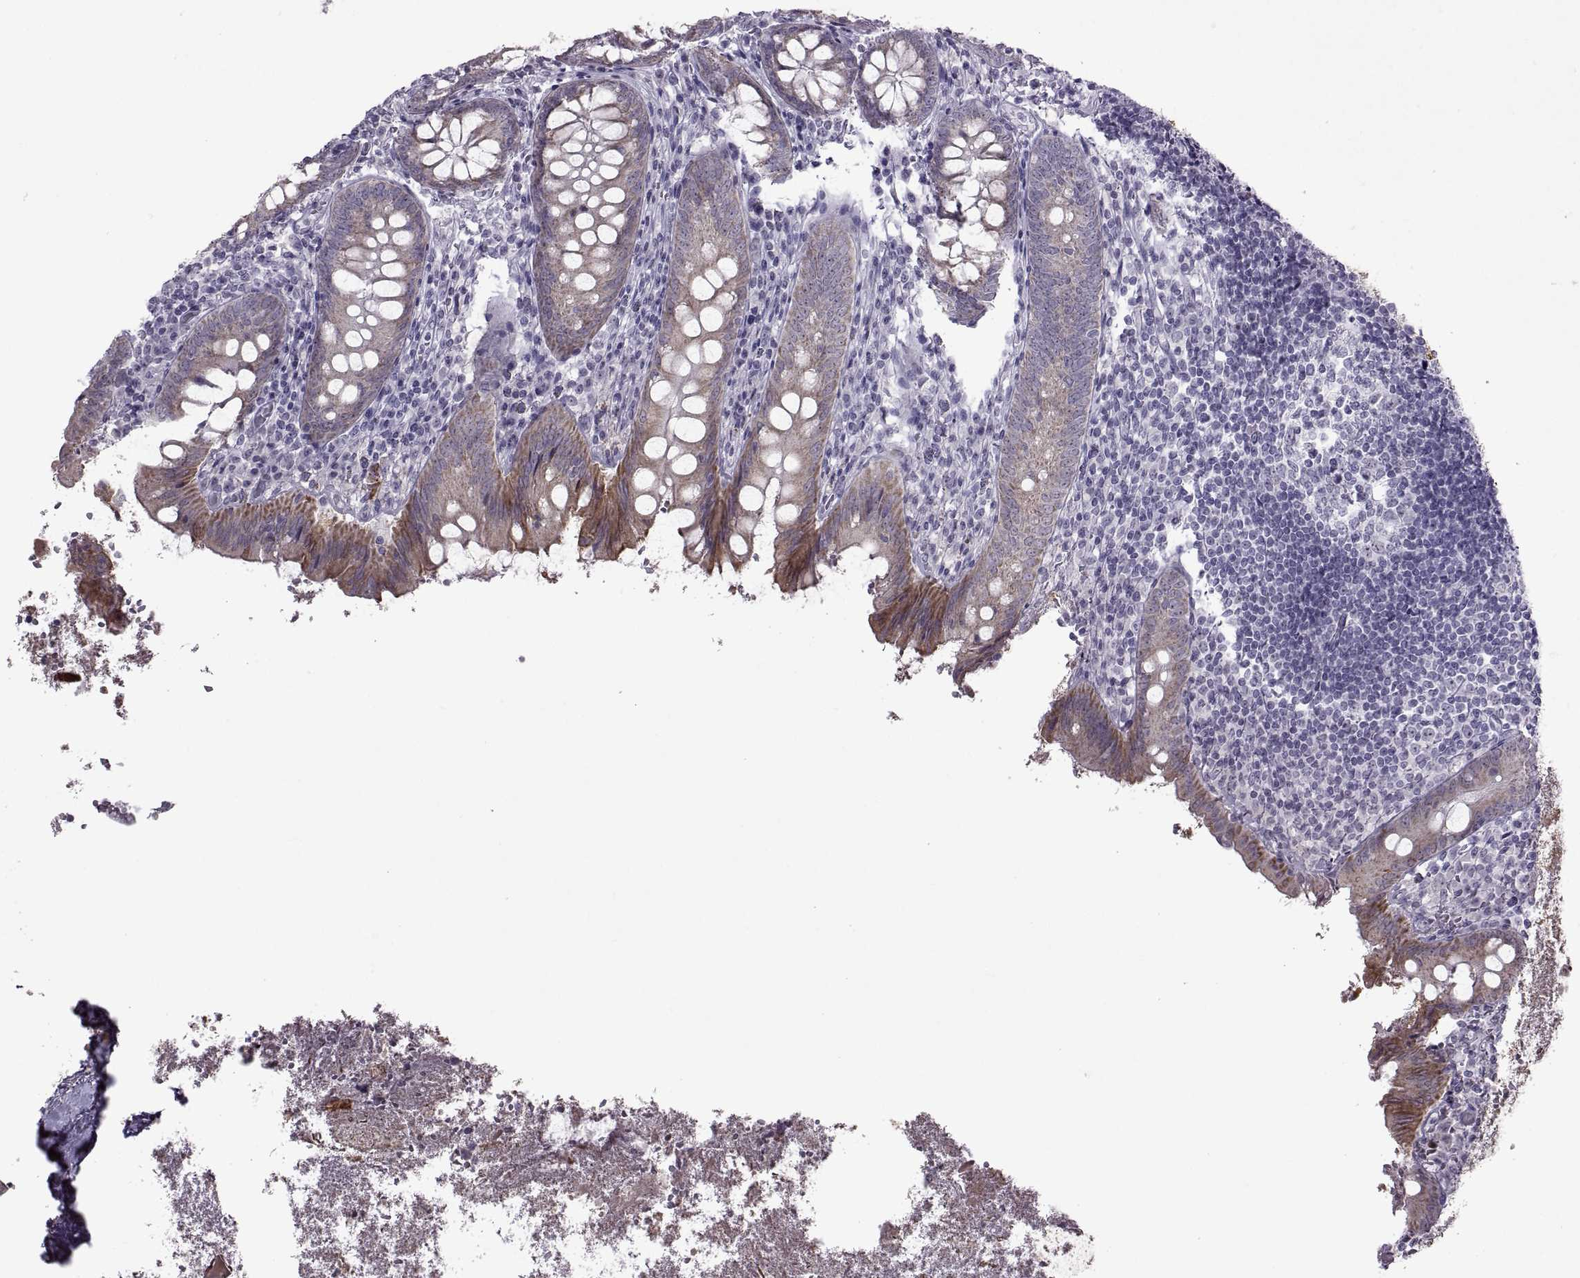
{"staining": {"intensity": "moderate", "quantity": "25%-75%", "location": "cytoplasmic/membranous"}, "tissue": "appendix", "cell_type": "Glandular cells", "image_type": "normal", "snomed": [{"axis": "morphology", "description": "Normal tissue, NOS"}, {"axis": "topography", "description": "Appendix"}], "caption": "An immunohistochemistry (IHC) histopathology image of normal tissue is shown. Protein staining in brown shows moderate cytoplasmic/membranous positivity in appendix within glandular cells.", "gene": "ASIC2", "patient": {"sex": "female", "age": 23}}